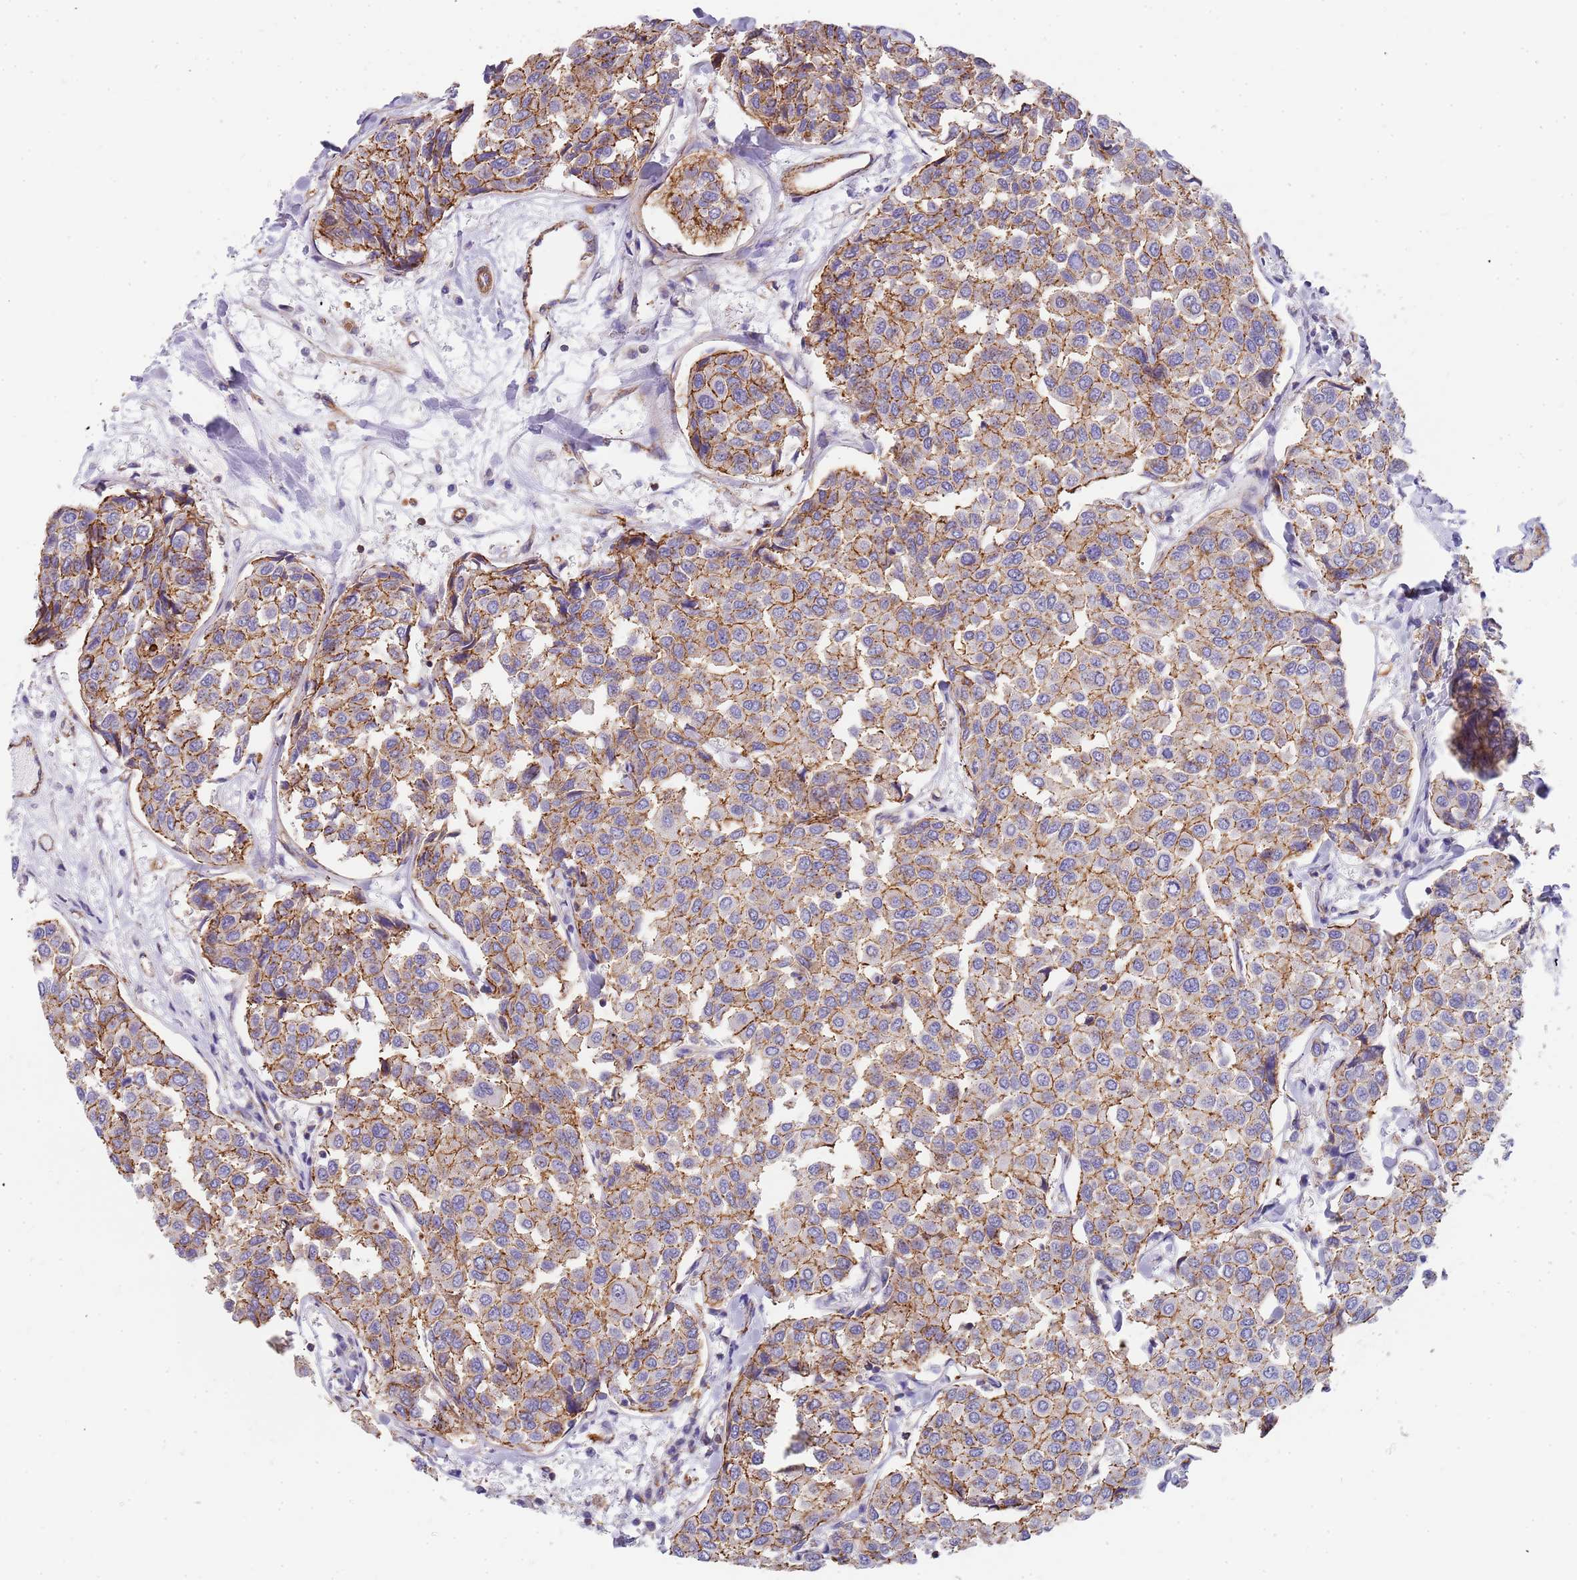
{"staining": {"intensity": "moderate", "quantity": ">75%", "location": "cytoplasmic/membranous"}, "tissue": "breast cancer", "cell_type": "Tumor cells", "image_type": "cancer", "snomed": [{"axis": "morphology", "description": "Duct carcinoma"}, {"axis": "topography", "description": "Breast"}], "caption": "Brown immunohistochemical staining in human breast cancer (infiltrating ductal carcinoma) exhibits moderate cytoplasmic/membranous staining in approximately >75% of tumor cells.", "gene": "GFRAL", "patient": {"sex": "female", "age": 55}}